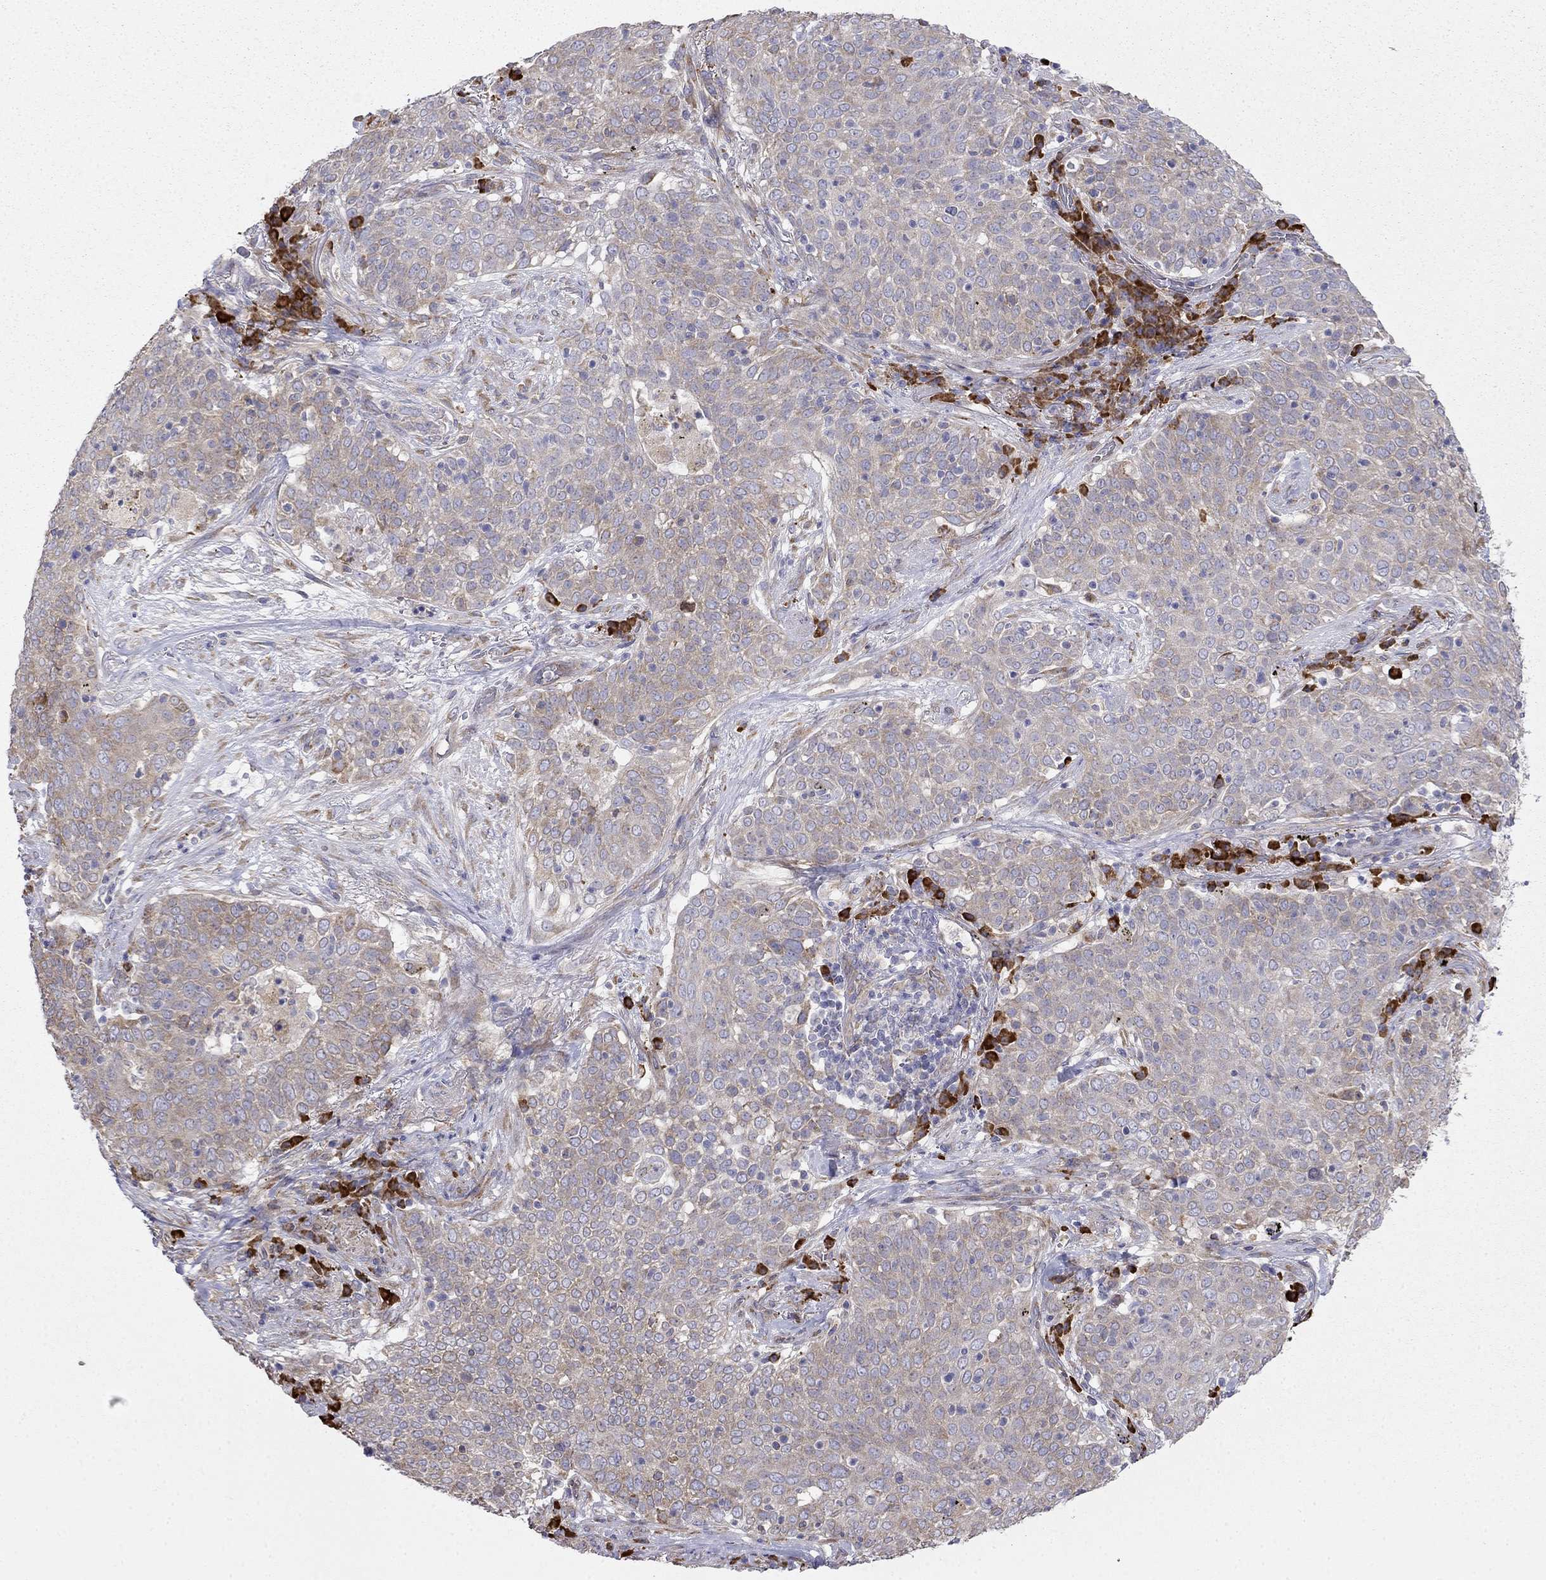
{"staining": {"intensity": "weak", "quantity": ">75%", "location": "cytoplasmic/membranous"}, "tissue": "lung cancer", "cell_type": "Tumor cells", "image_type": "cancer", "snomed": [{"axis": "morphology", "description": "Squamous cell carcinoma, NOS"}, {"axis": "topography", "description": "Lung"}], "caption": "Squamous cell carcinoma (lung) was stained to show a protein in brown. There is low levels of weak cytoplasmic/membranous expression in about >75% of tumor cells.", "gene": "LONRF2", "patient": {"sex": "male", "age": 82}}